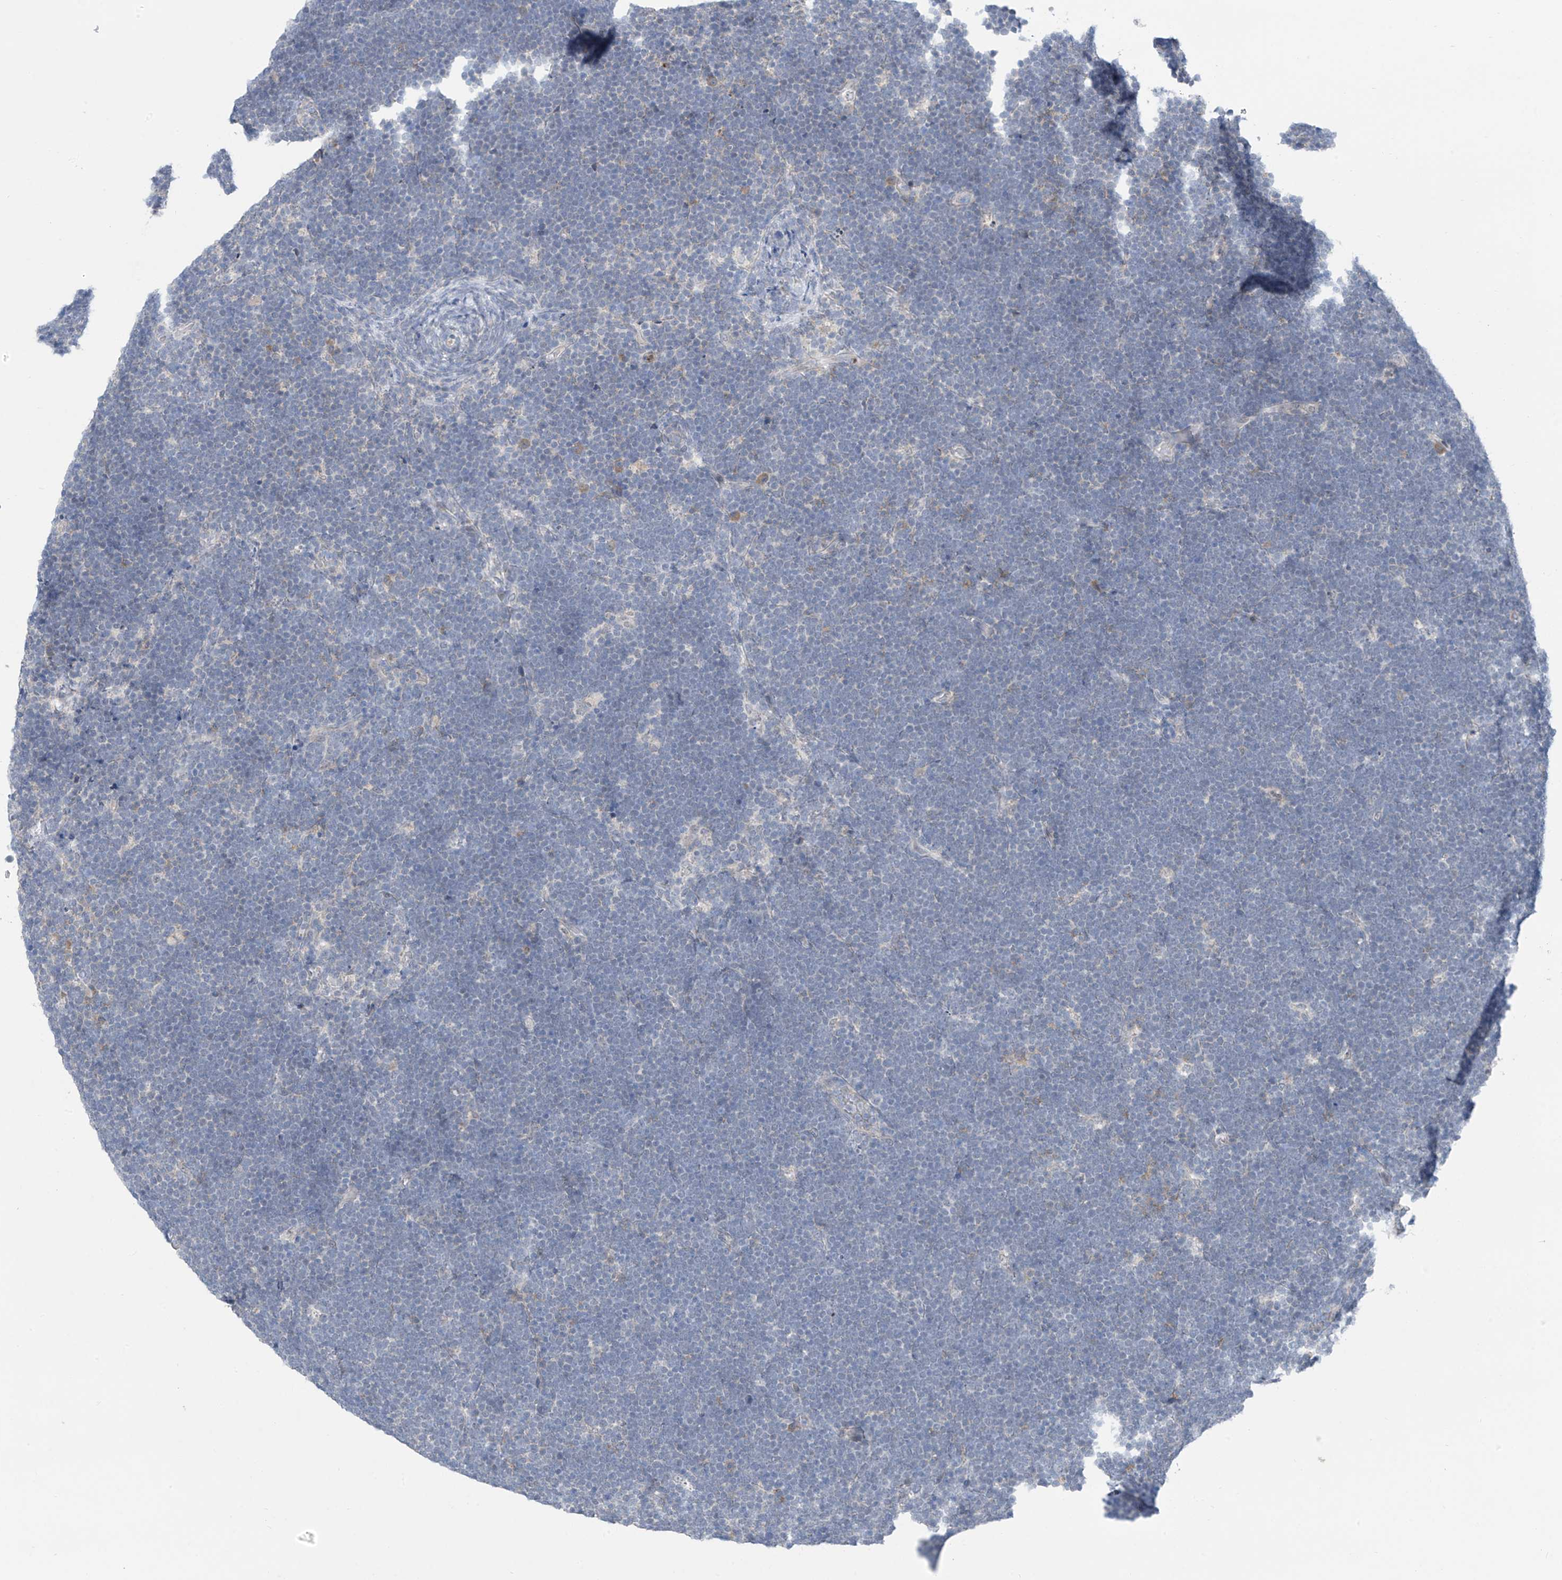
{"staining": {"intensity": "negative", "quantity": "none", "location": "none"}, "tissue": "lymphoma", "cell_type": "Tumor cells", "image_type": "cancer", "snomed": [{"axis": "morphology", "description": "Malignant lymphoma, non-Hodgkin's type, High grade"}, {"axis": "topography", "description": "Lymph node"}], "caption": "There is no significant positivity in tumor cells of lymphoma. (DAB immunohistochemistry, high magnification).", "gene": "CYP4V2", "patient": {"sex": "male", "age": 13}}